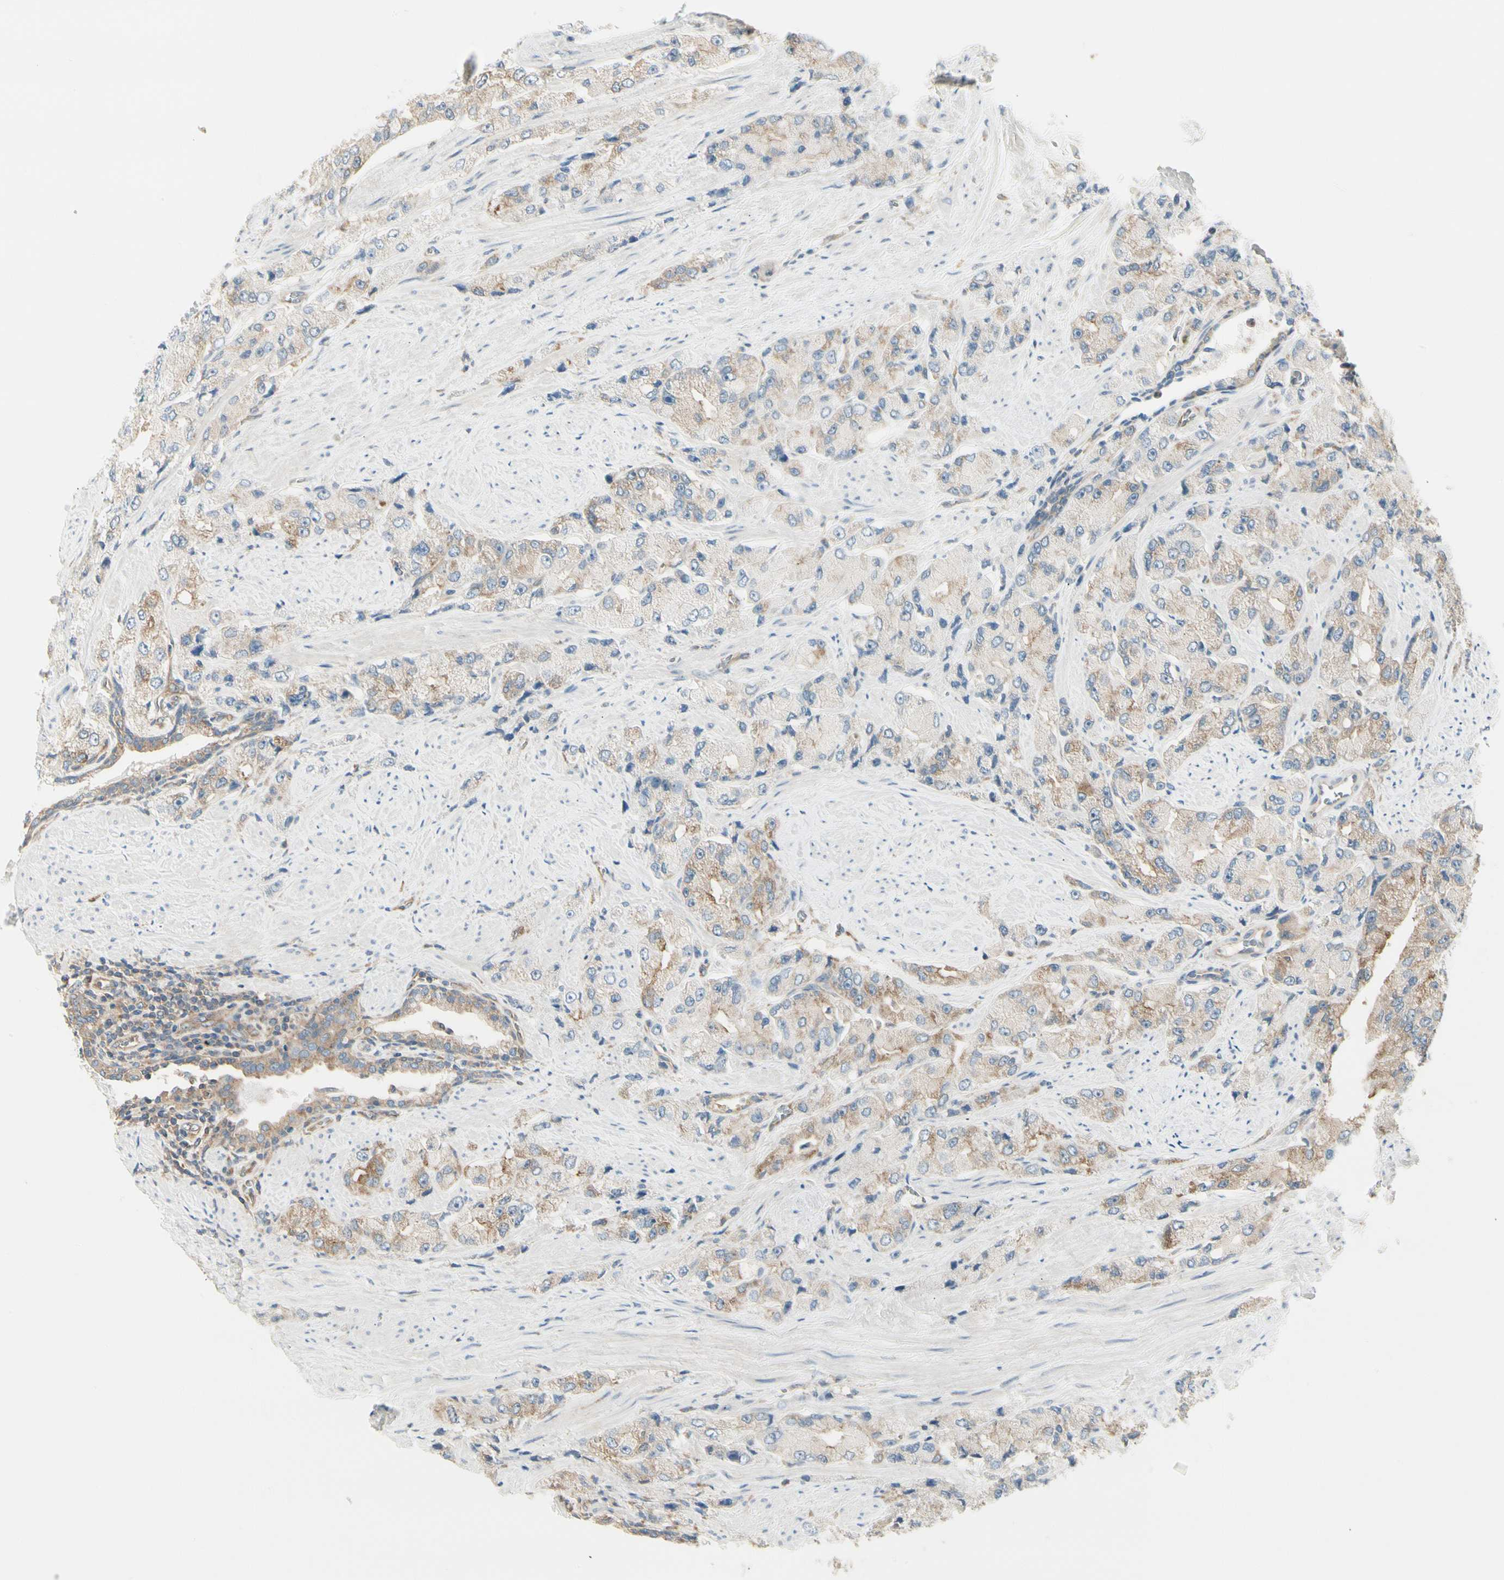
{"staining": {"intensity": "weak", "quantity": "25%-75%", "location": "cytoplasmic/membranous"}, "tissue": "prostate cancer", "cell_type": "Tumor cells", "image_type": "cancer", "snomed": [{"axis": "morphology", "description": "Adenocarcinoma, High grade"}, {"axis": "topography", "description": "Prostate"}], "caption": "Protein staining of high-grade adenocarcinoma (prostate) tissue reveals weak cytoplasmic/membranous expression in about 25%-75% of tumor cells.", "gene": "AGFG1", "patient": {"sex": "male", "age": 58}}